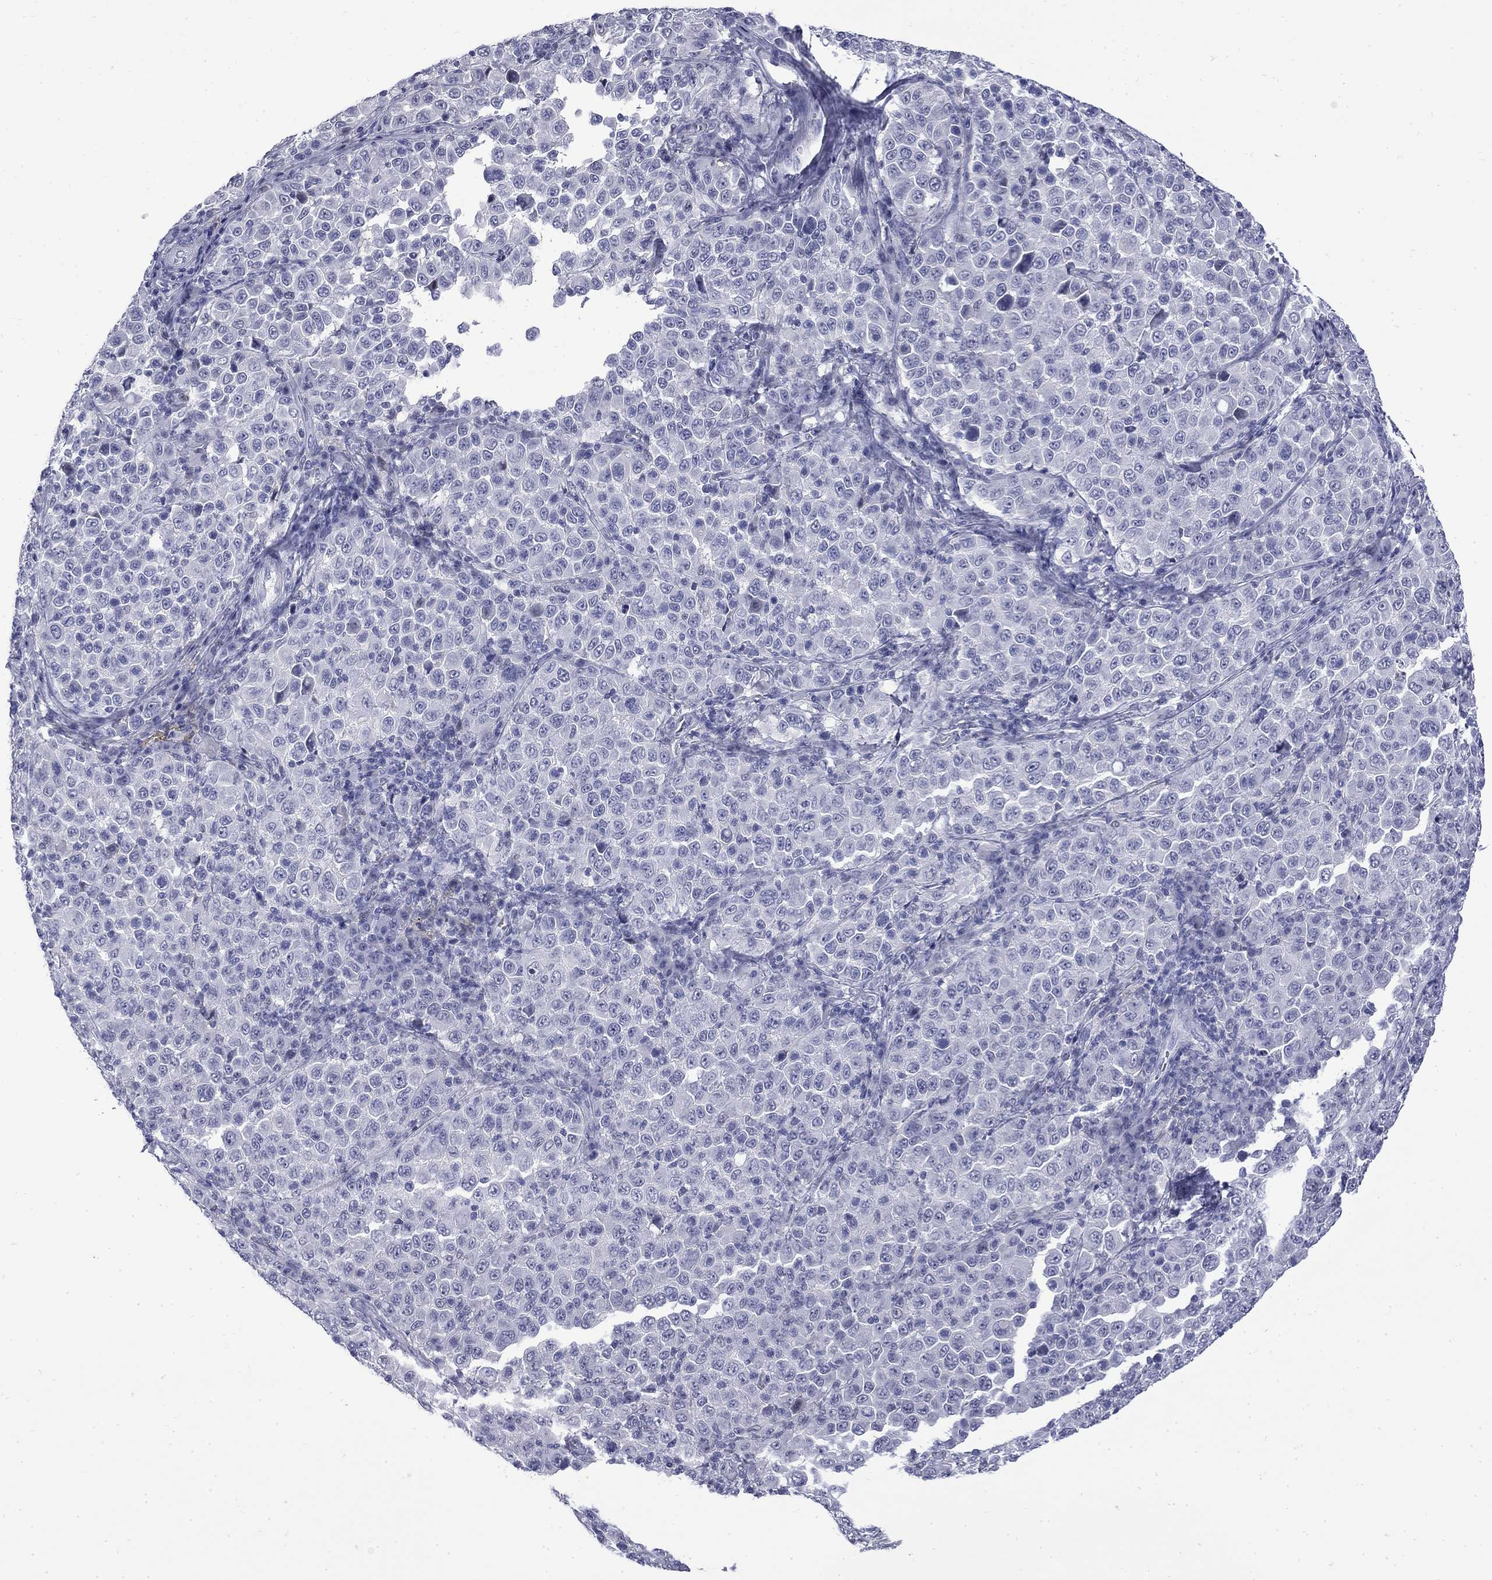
{"staining": {"intensity": "negative", "quantity": "none", "location": "none"}, "tissue": "melanoma", "cell_type": "Tumor cells", "image_type": "cancer", "snomed": [{"axis": "morphology", "description": "Malignant melanoma, NOS"}, {"axis": "topography", "description": "Skin"}], "caption": "This is an immunohistochemistry micrograph of human malignant melanoma. There is no staining in tumor cells.", "gene": "MGARP", "patient": {"sex": "female", "age": 57}}